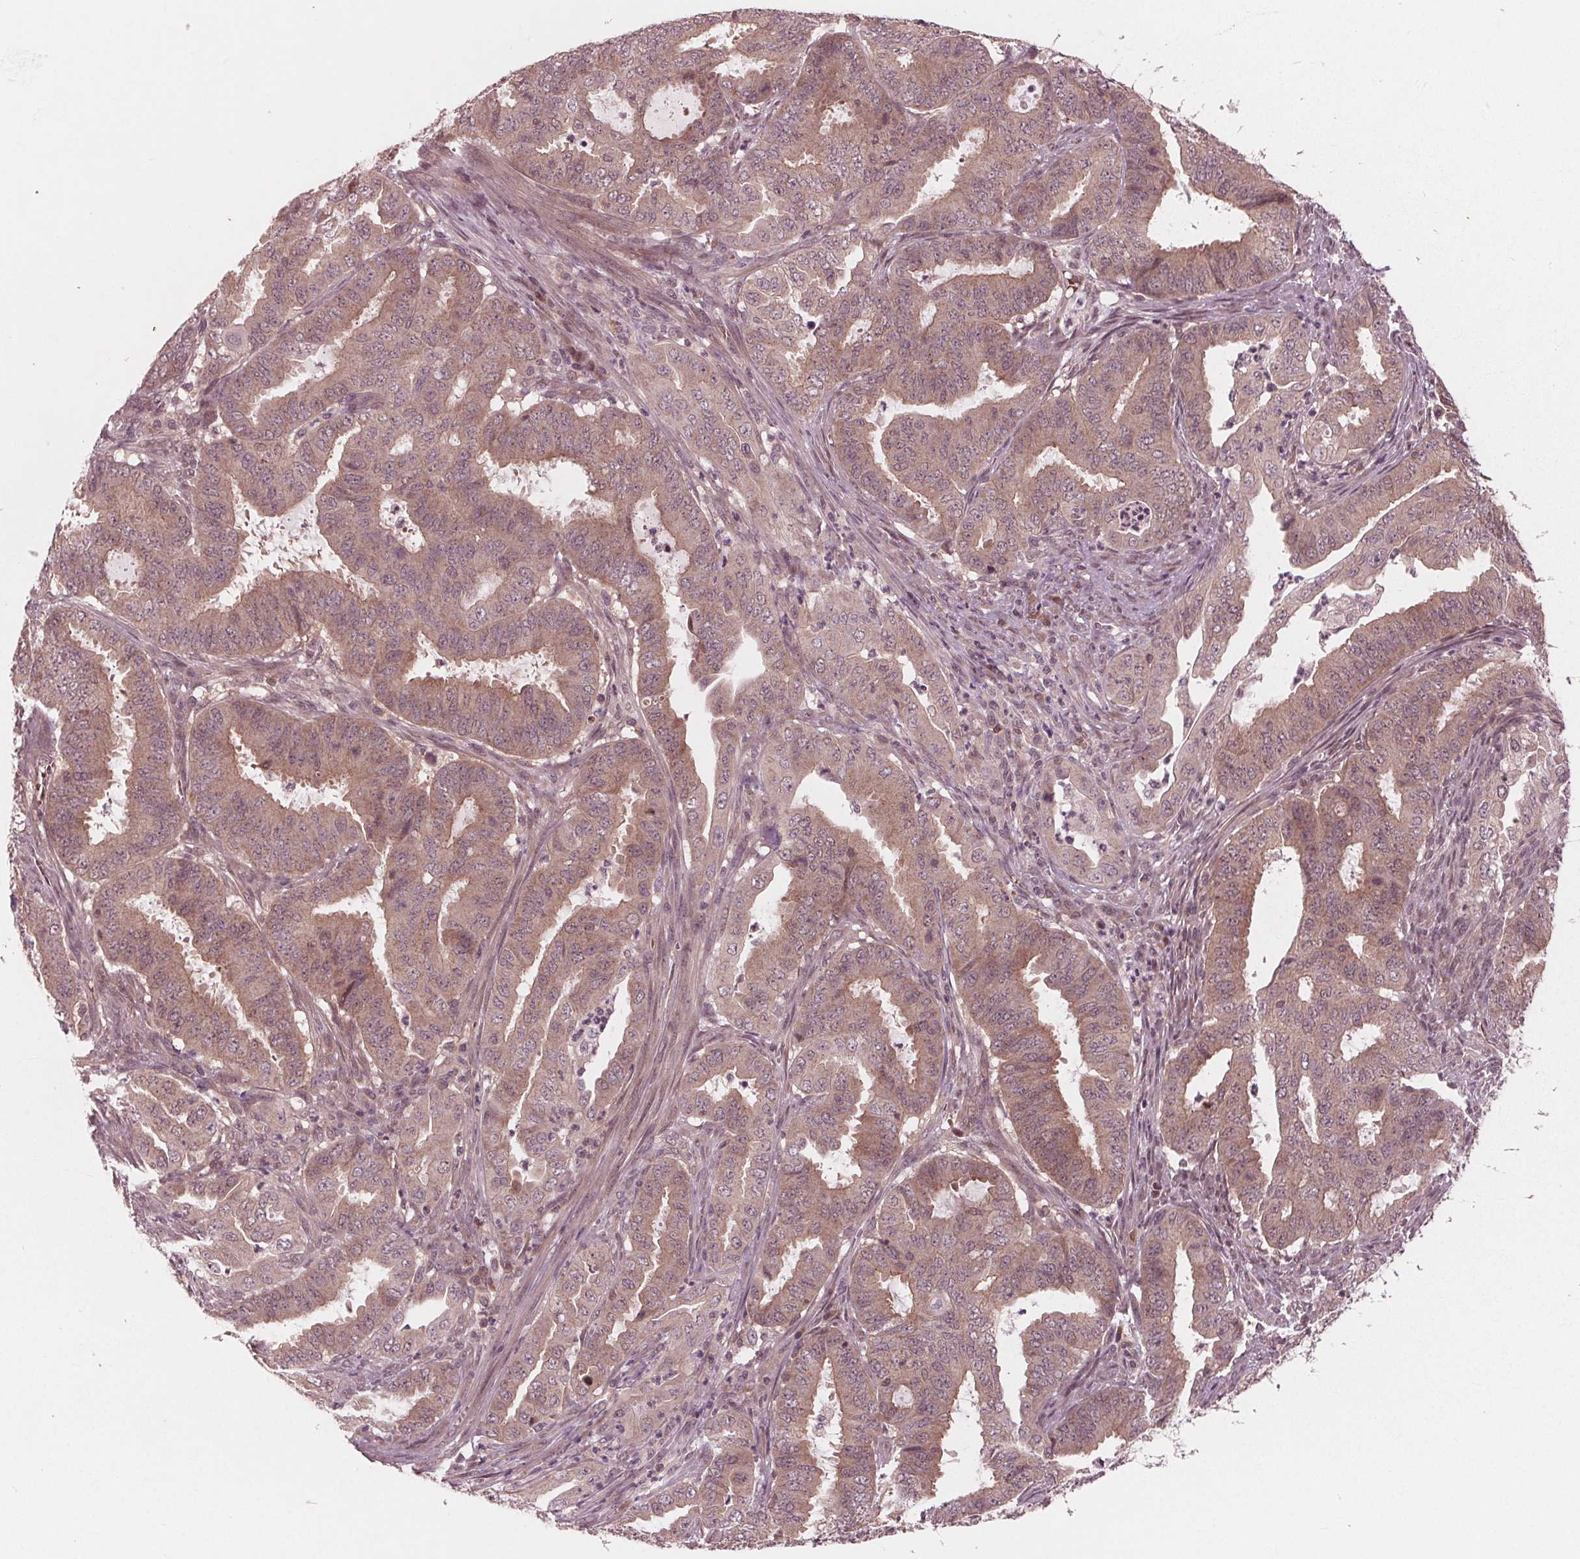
{"staining": {"intensity": "moderate", "quantity": ">75%", "location": "cytoplasmic/membranous"}, "tissue": "endometrial cancer", "cell_type": "Tumor cells", "image_type": "cancer", "snomed": [{"axis": "morphology", "description": "Adenocarcinoma, NOS"}, {"axis": "topography", "description": "Endometrium"}], "caption": "Immunohistochemical staining of endometrial cancer (adenocarcinoma) shows medium levels of moderate cytoplasmic/membranous protein expression in approximately >75% of tumor cells. (IHC, brightfield microscopy, high magnification).", "gene": "UBALD1", "patient": {"sex": "female", "age": 51}}